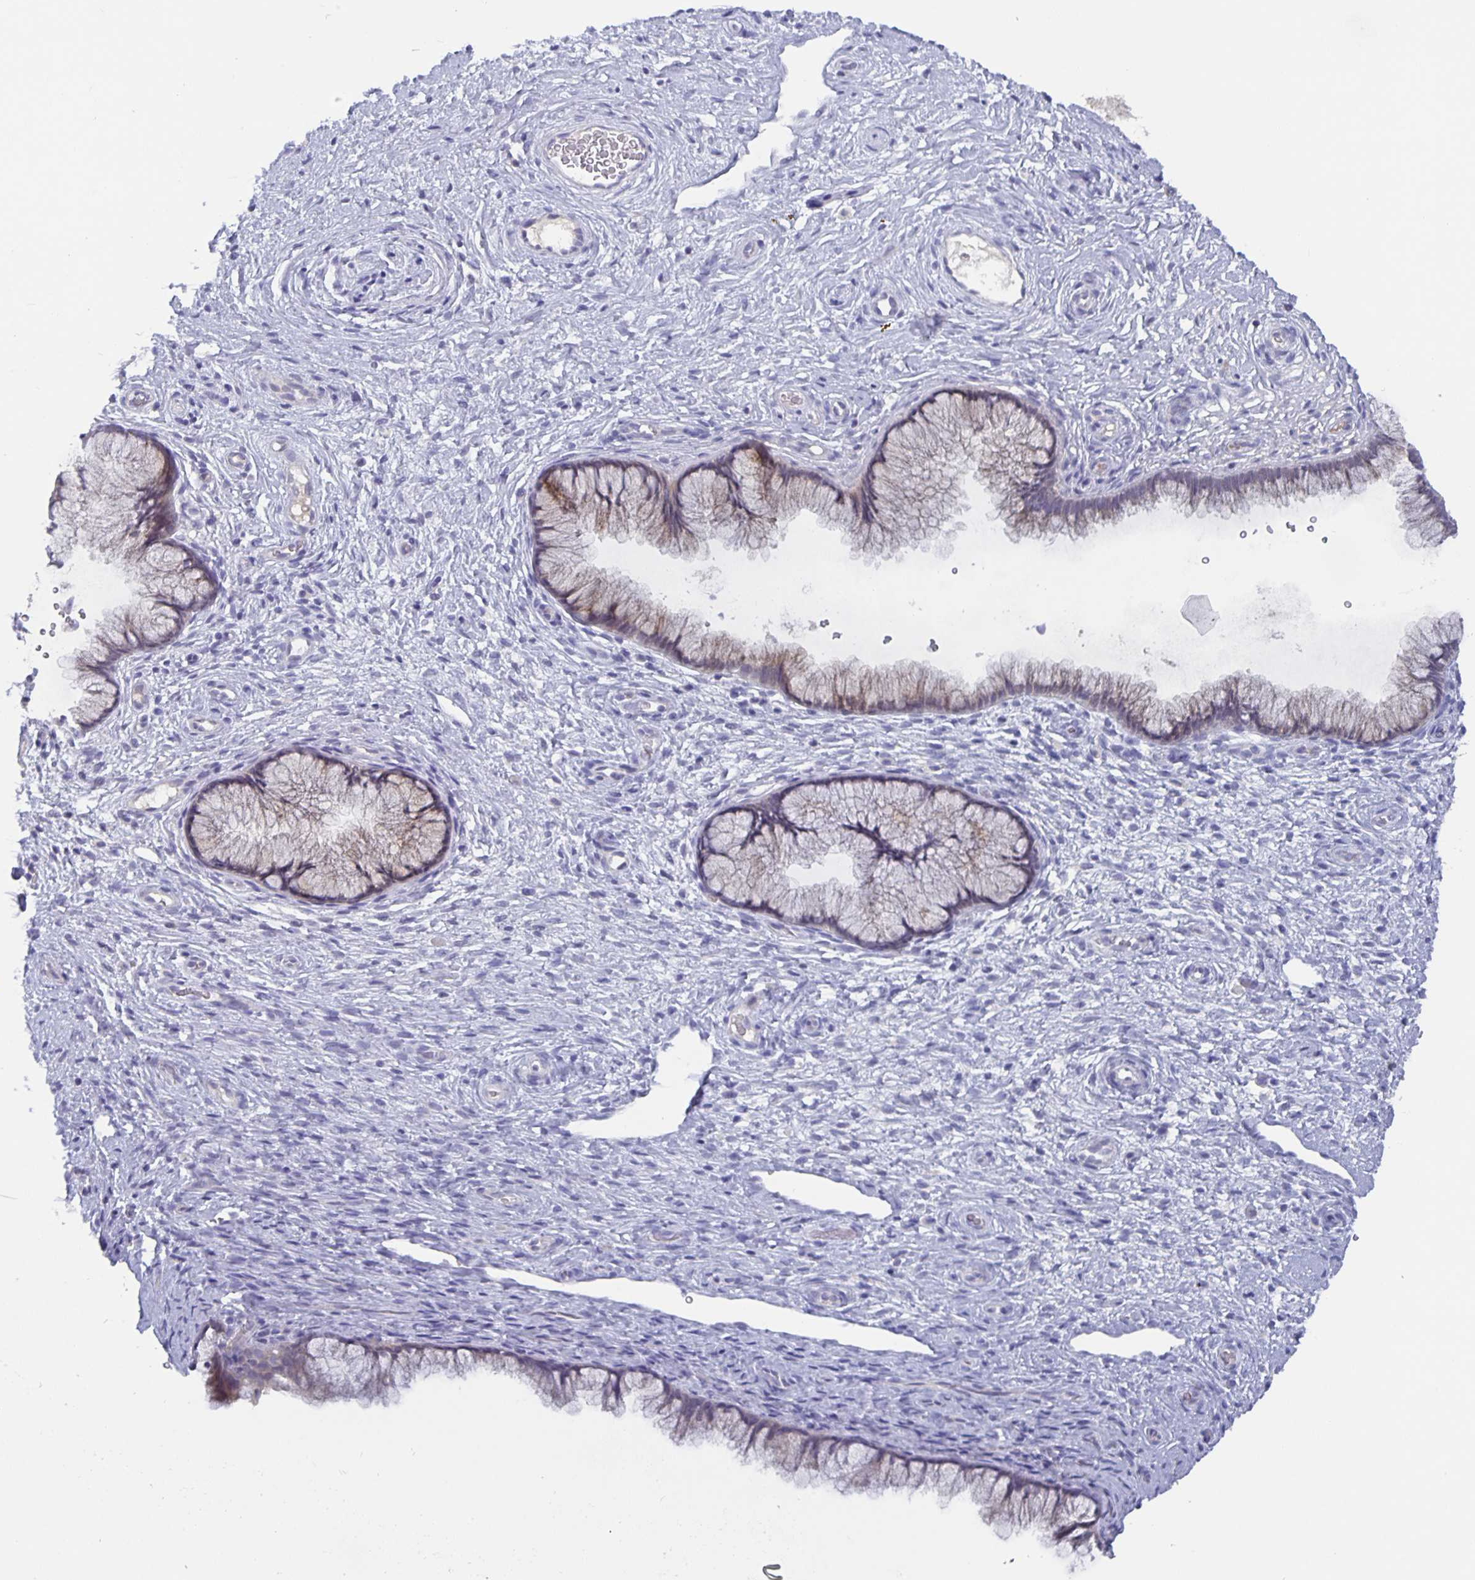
{"staining": {"intensity": "weak", "quantity": "<25%", "location": "cytoplasmic/membranous"}, "tissue": "cervix", "cell_type": "Glandular cells", "image_type": "normal", "snomed": [{"axis": "morphology", "description": "Normal tissue, NOS"}, {"axis": "topography", "description": "Cervix"}], "caption": "Immunohistochemistry (IHC) image of normal cervix stained for a protein (brown), which reveals no staining in glandular cells.", "gene": "GDF15", "patient": {"sex": "female", "age": 34}}